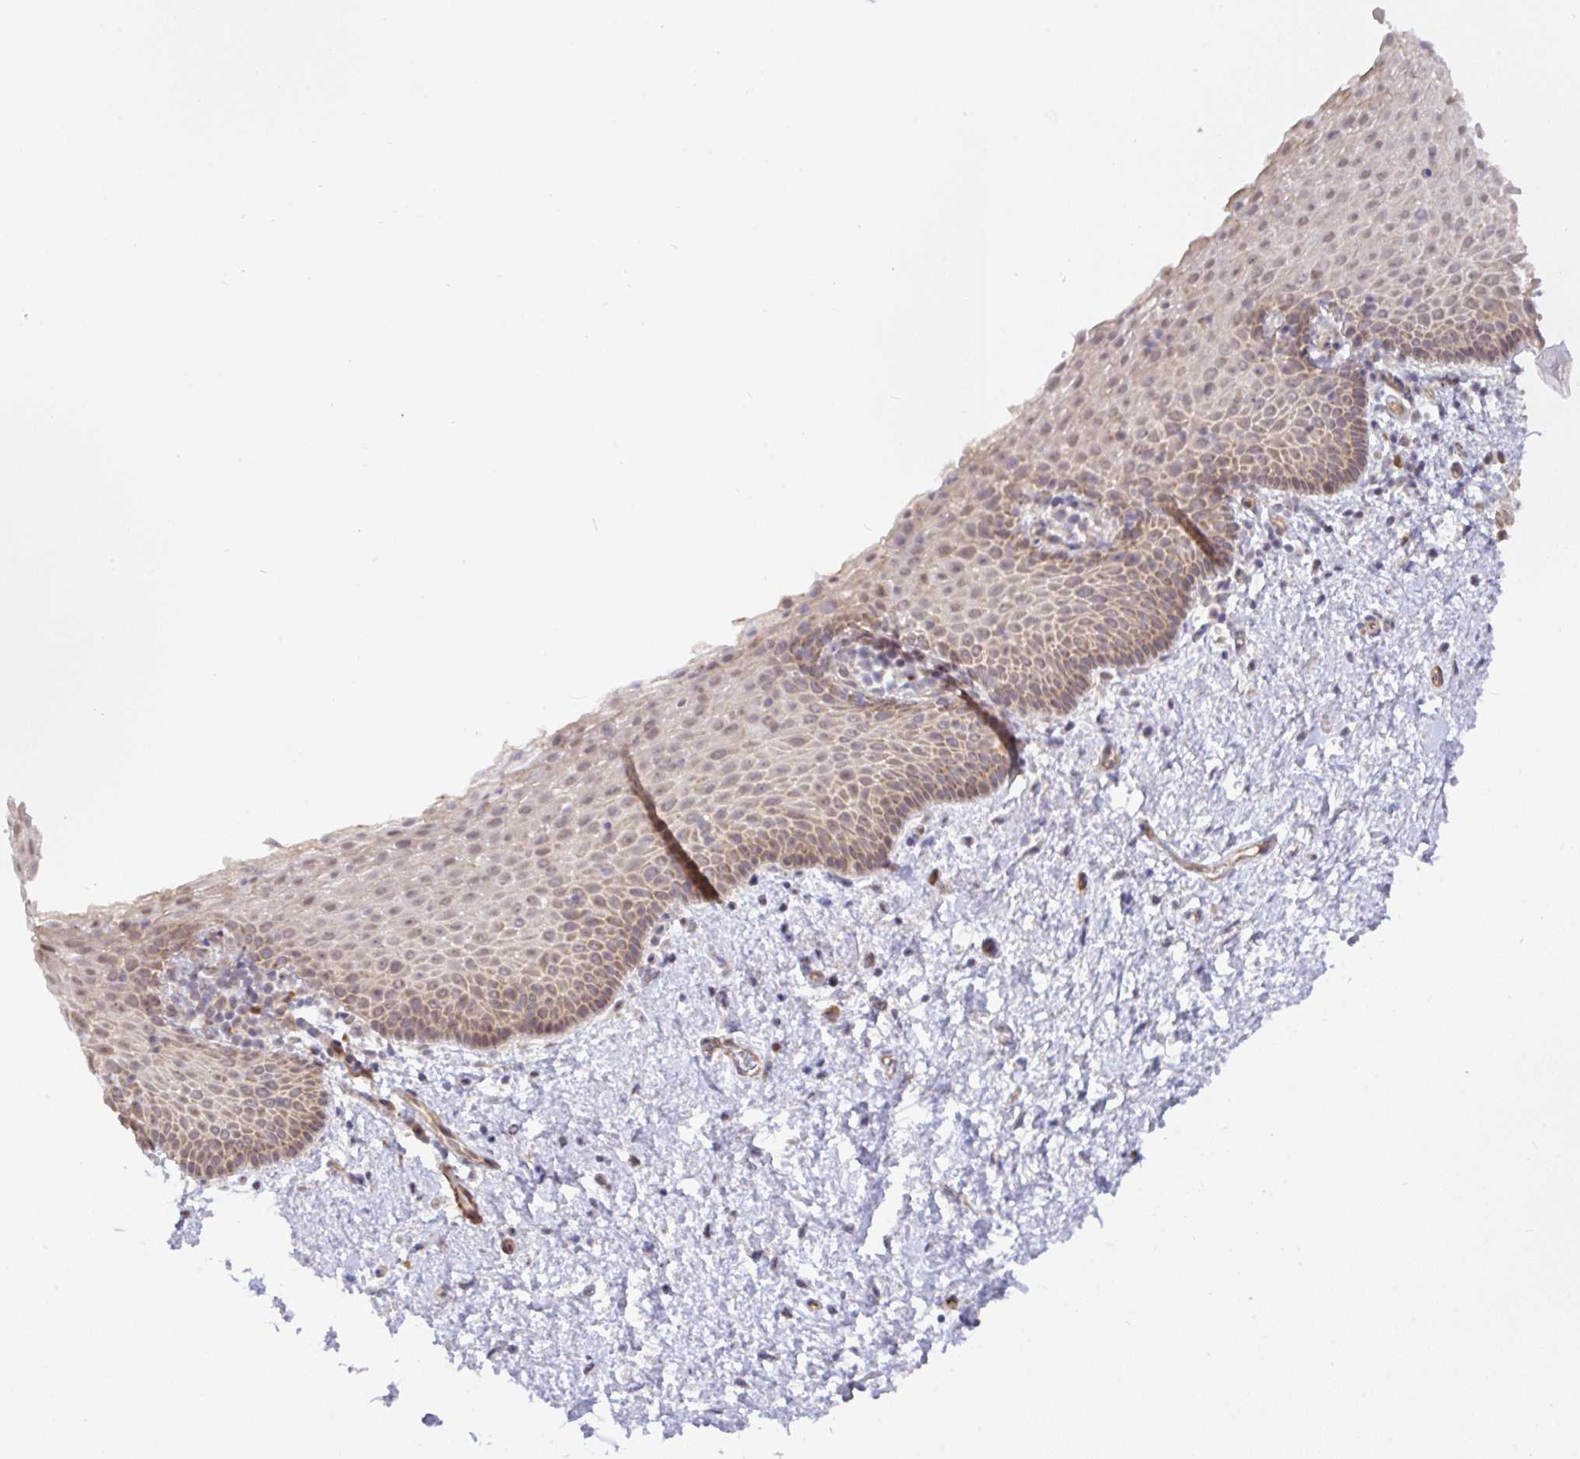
{"staining": {"intensity": "moderate", "quantity": "25%-75%", "location": "cytoplasmic/membranous"}, "tissue": "vagina", "cell_type": "Squamous epithelial cells", "image_type": "normal", "snomed": [{"axis": "morphology", "description": "Normal tissue, NOS"}, {"axis": "topography", "description": "Vagina"}], "caption": "Immunohistochemical staining of normal vagina demonstrates medium levels of moderate cytoplasmic/membranous staining in approximately 25%-75% of squamous epithelial cells. The protein of interest is shown in brown color, while the nuclei are stained blue.", "gene": "DLEU7", "patient": {"sex": "female", "age": 61}}